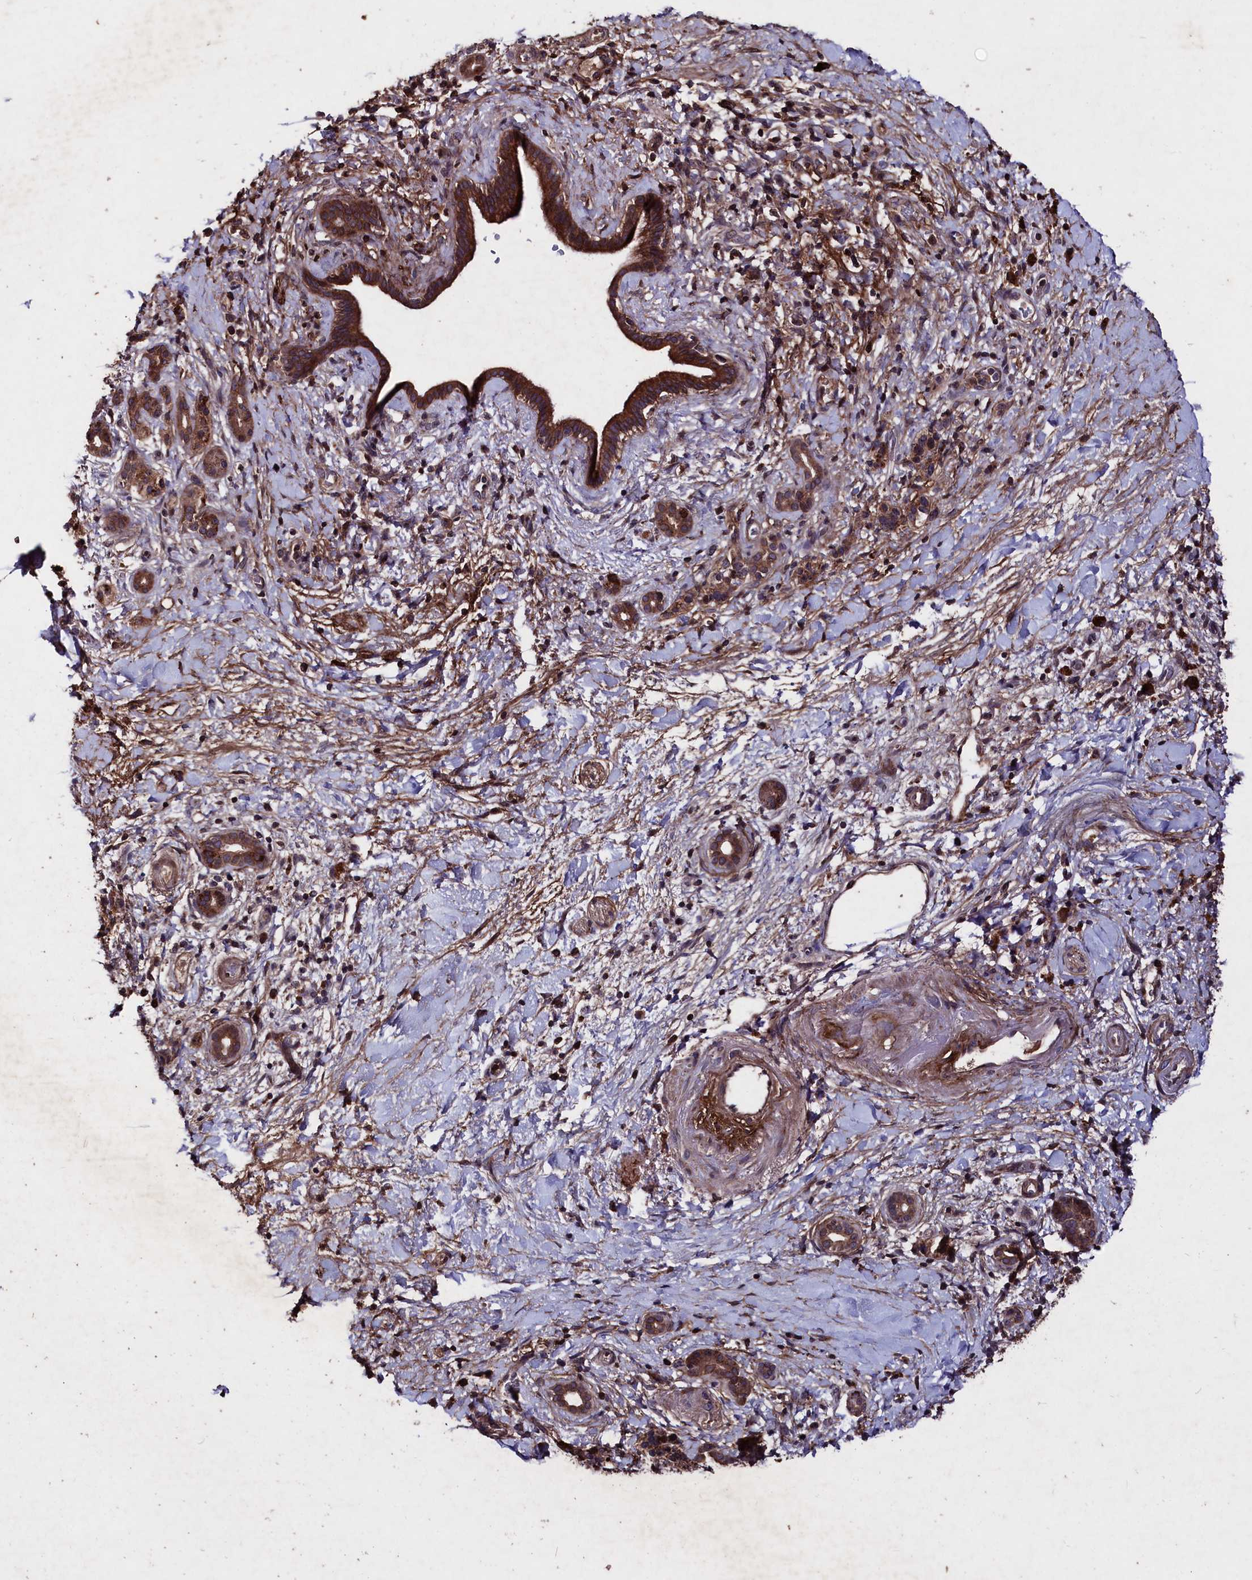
{"staining": {"intensity": "moderate", "quantity": ">75%", "location": "cytoplasmic/membranous"}, "tissue": "pancreatic cancer", "cell_type": "Tumor cells", "image_type": "cancer", "snomed": [{"axis": "morphology", "description": "Normal tissue, NOS"}, {"axis": "morphology", "description": "Adenocarcinoma, NOS"}, {"axis": "topography", "description": "Pancreas"}, {"axis": "topography", "description": "Peripheral nerve tissue"}], "caption": "The immunohistochemical stain labels moderate cytoplasmic/membranous positivity in tumor cells of pancreatic cancer (adenocarcinoma) tissue.", "gene": "MYO1H", "patient": {"sex": "female", "age": 77}}